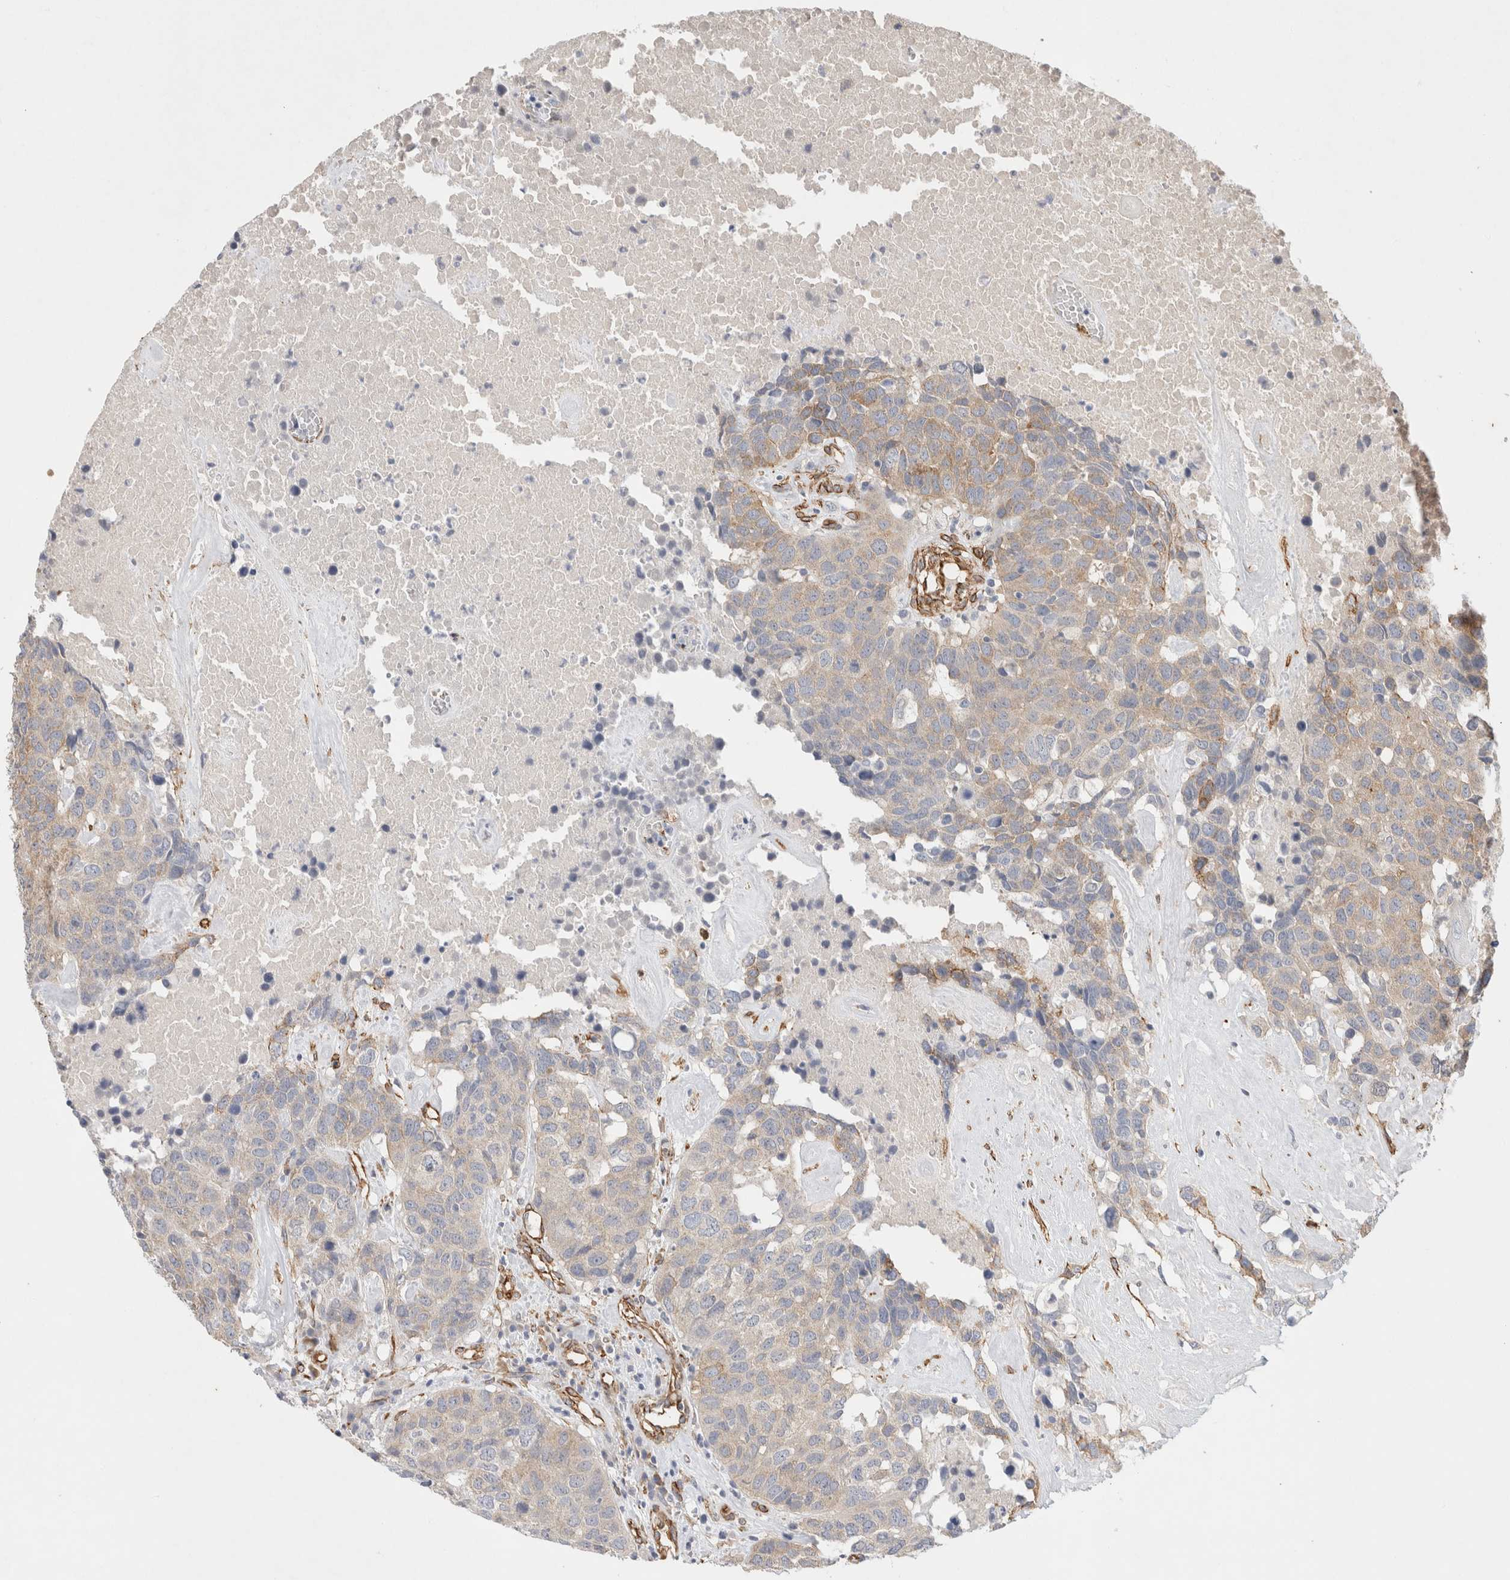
{"staining": {"intensity": "weak", "quantity": "25%-75%", "location": "cytoplasmic/membranous"}, "tissue": "head and neck cancer", "cell_type": "Tumor cells", "image_type": "cancer", "snomed": [{"axis": "morphology", "description": "Squamous cell carcinoma, NOS"}, {"axis": "topography", "description": "Head-Neck"}], "caption": "Protein expression analysis of human head and neck cancer (squamous cell carcinoma) reveals weak cytoplasmic/membranous positivity in about 25%-75% of tumor cells.", "gene": "JMJD4", "patient": {"sex": "male", "age": 66}}